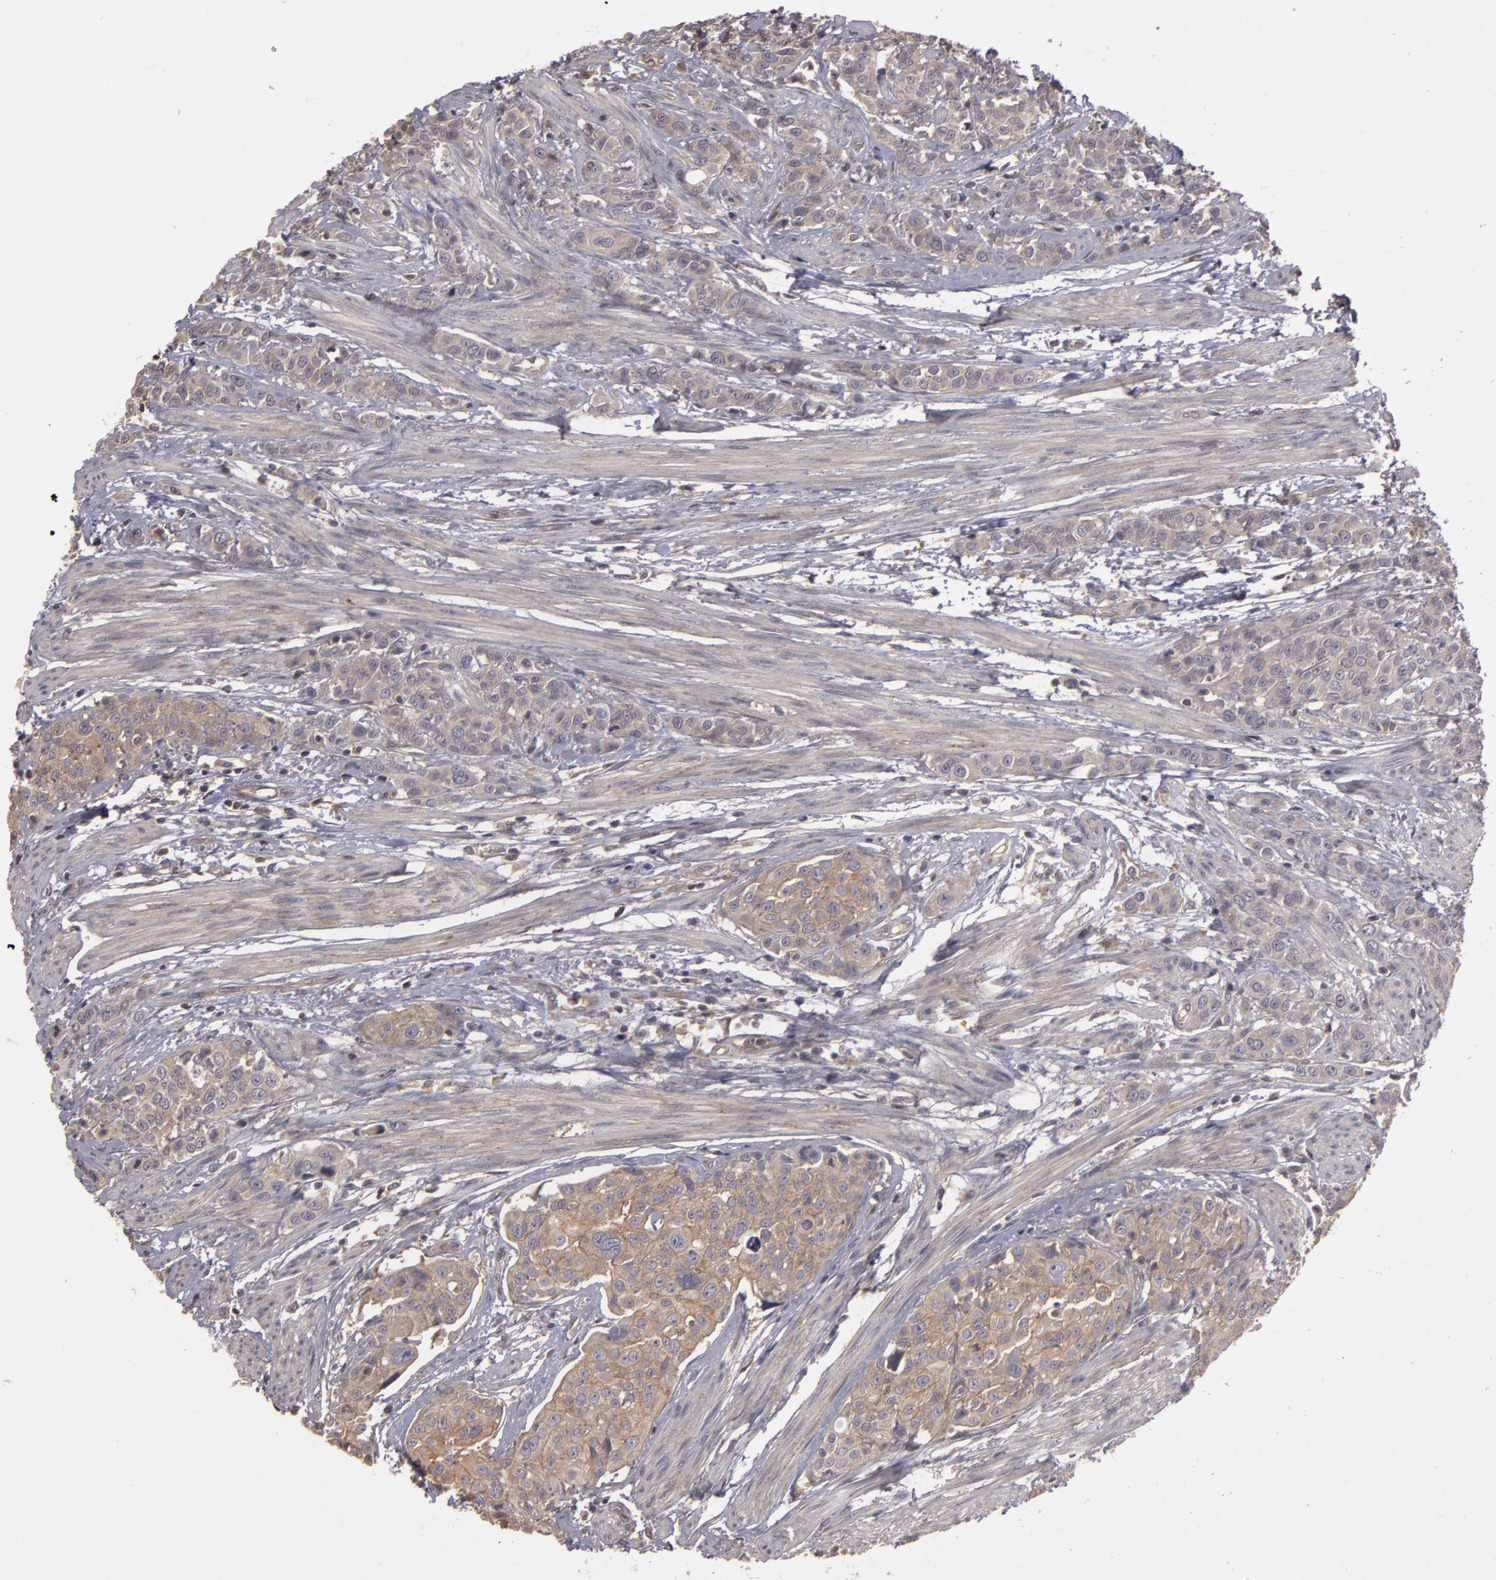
{"staining": {"intensity": "weak", "quantity": ">75%", "location": "cytoplasmic/membranous"}, "tissue": "urothelial cancer", "cell_type": "Tumor cells", "image_type": "cancer", "snomed": [{"axis": "morphology", "description": "Urothelial carcinoma, High grade"}, {"axis": "topography", "description": "Urinary bladder"}], "caption": "Brown immunohistochemical staining in urothelial cancer displays weak cytoplasmic/membranous expression in about >75% of tumor cells.", "gene": "HRAS", "patient": {"sex": "male", "age": 56}}